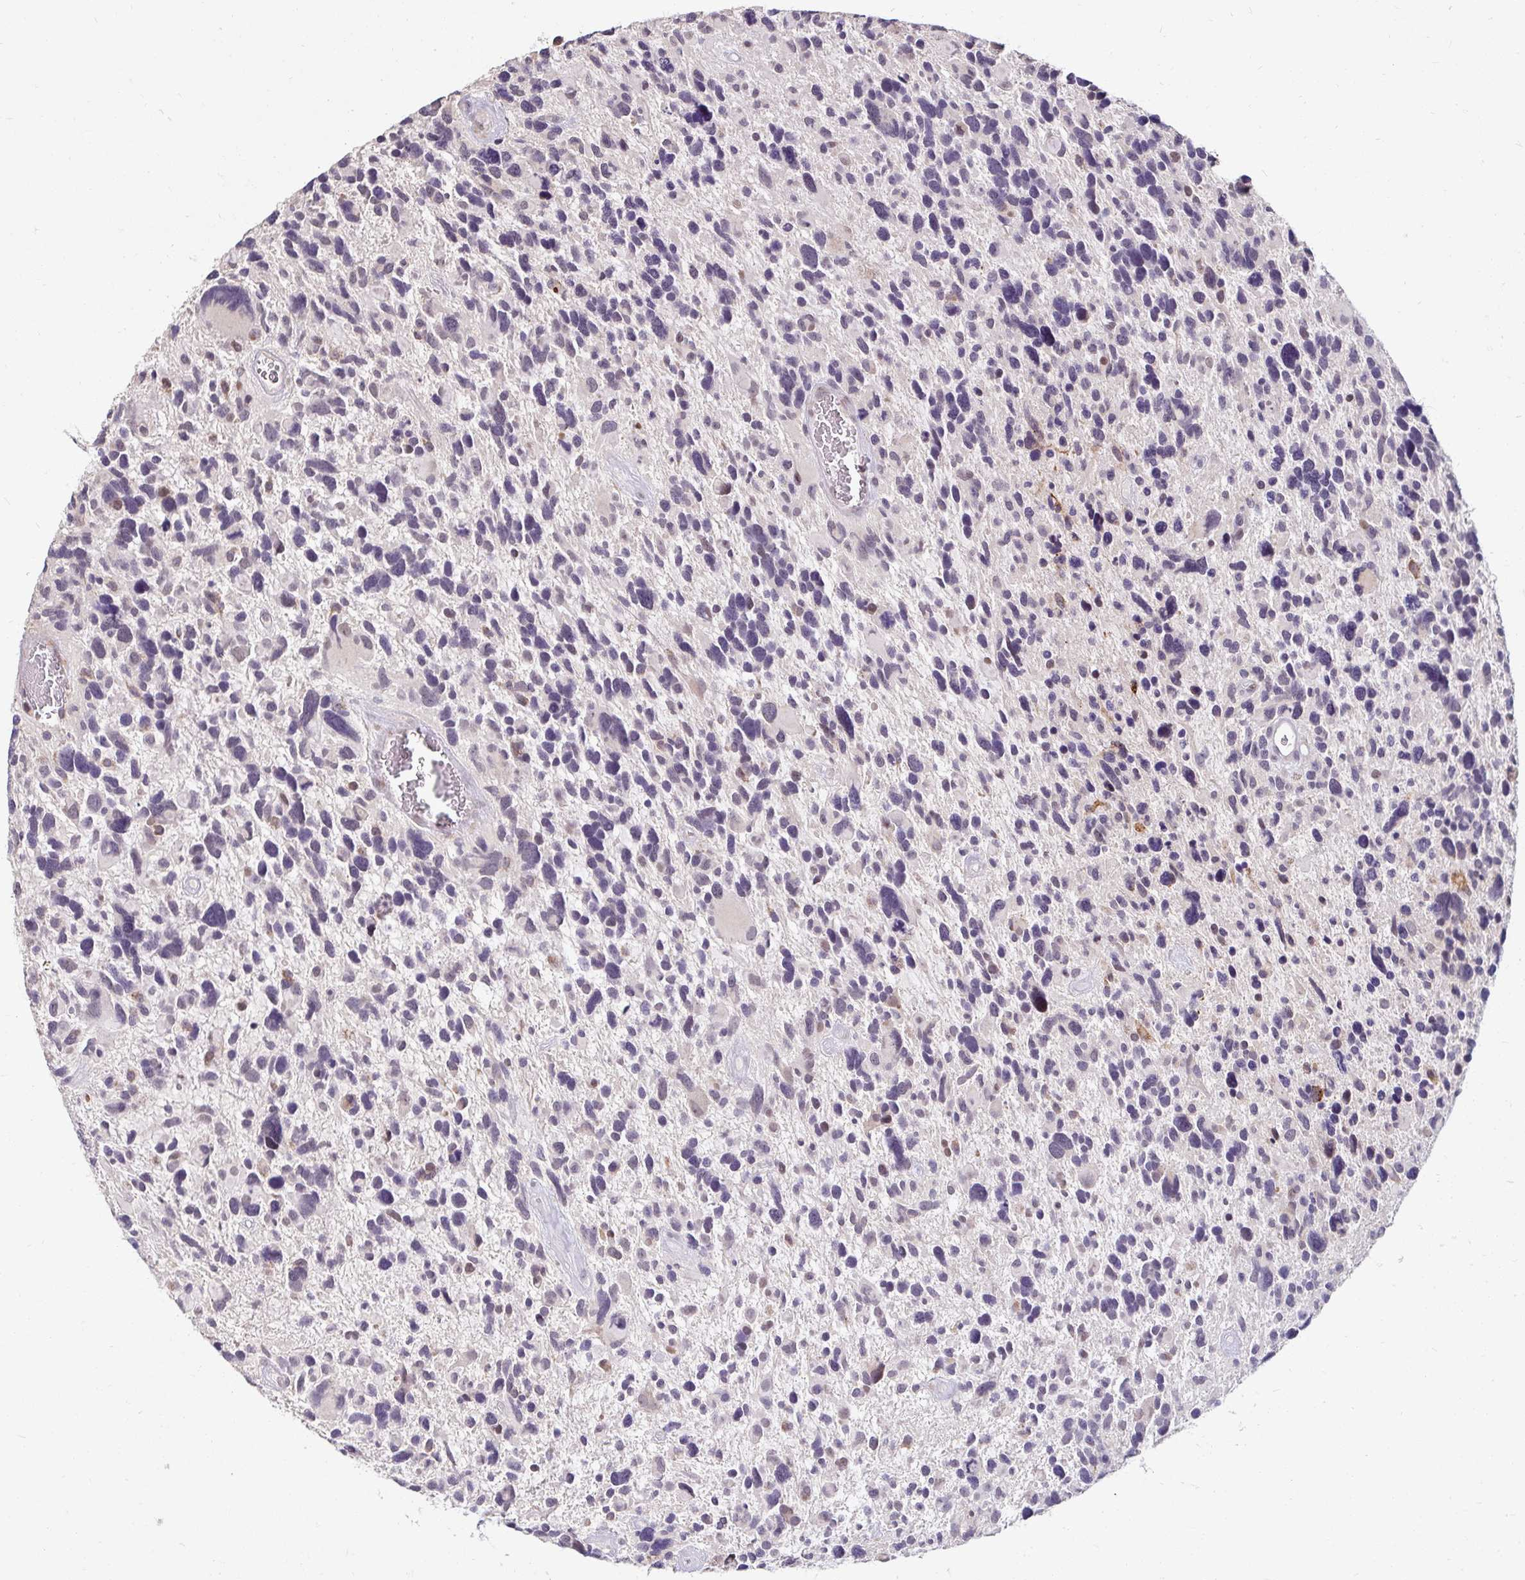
{"staining": {"intensity": "negative", "quantity": "none", "location": "none"}, "tissue": "glioma", "cell_type": "Tumor cells", "image_type": "cancer", "snomed": [{"axis": "morphology", "description": "Glioma, malignant, High grade"}, {"axis": "topography", "description": "Brain"}], "caption": "An immunohistochemistry (IHC) histopathology image of malignant glioma (high-grade) is shown. There is no staining in tumor cells of malignant glioma (high-grade). The staining was performed using DAB (3,3'-diaminobenzidine) to visualize the protein expression in brown, while the nuclei were stained in blue with hematoxylin (Magnification: 20x).", "gene": "DDN", "patient": {"sex": "male", "age": 49}}